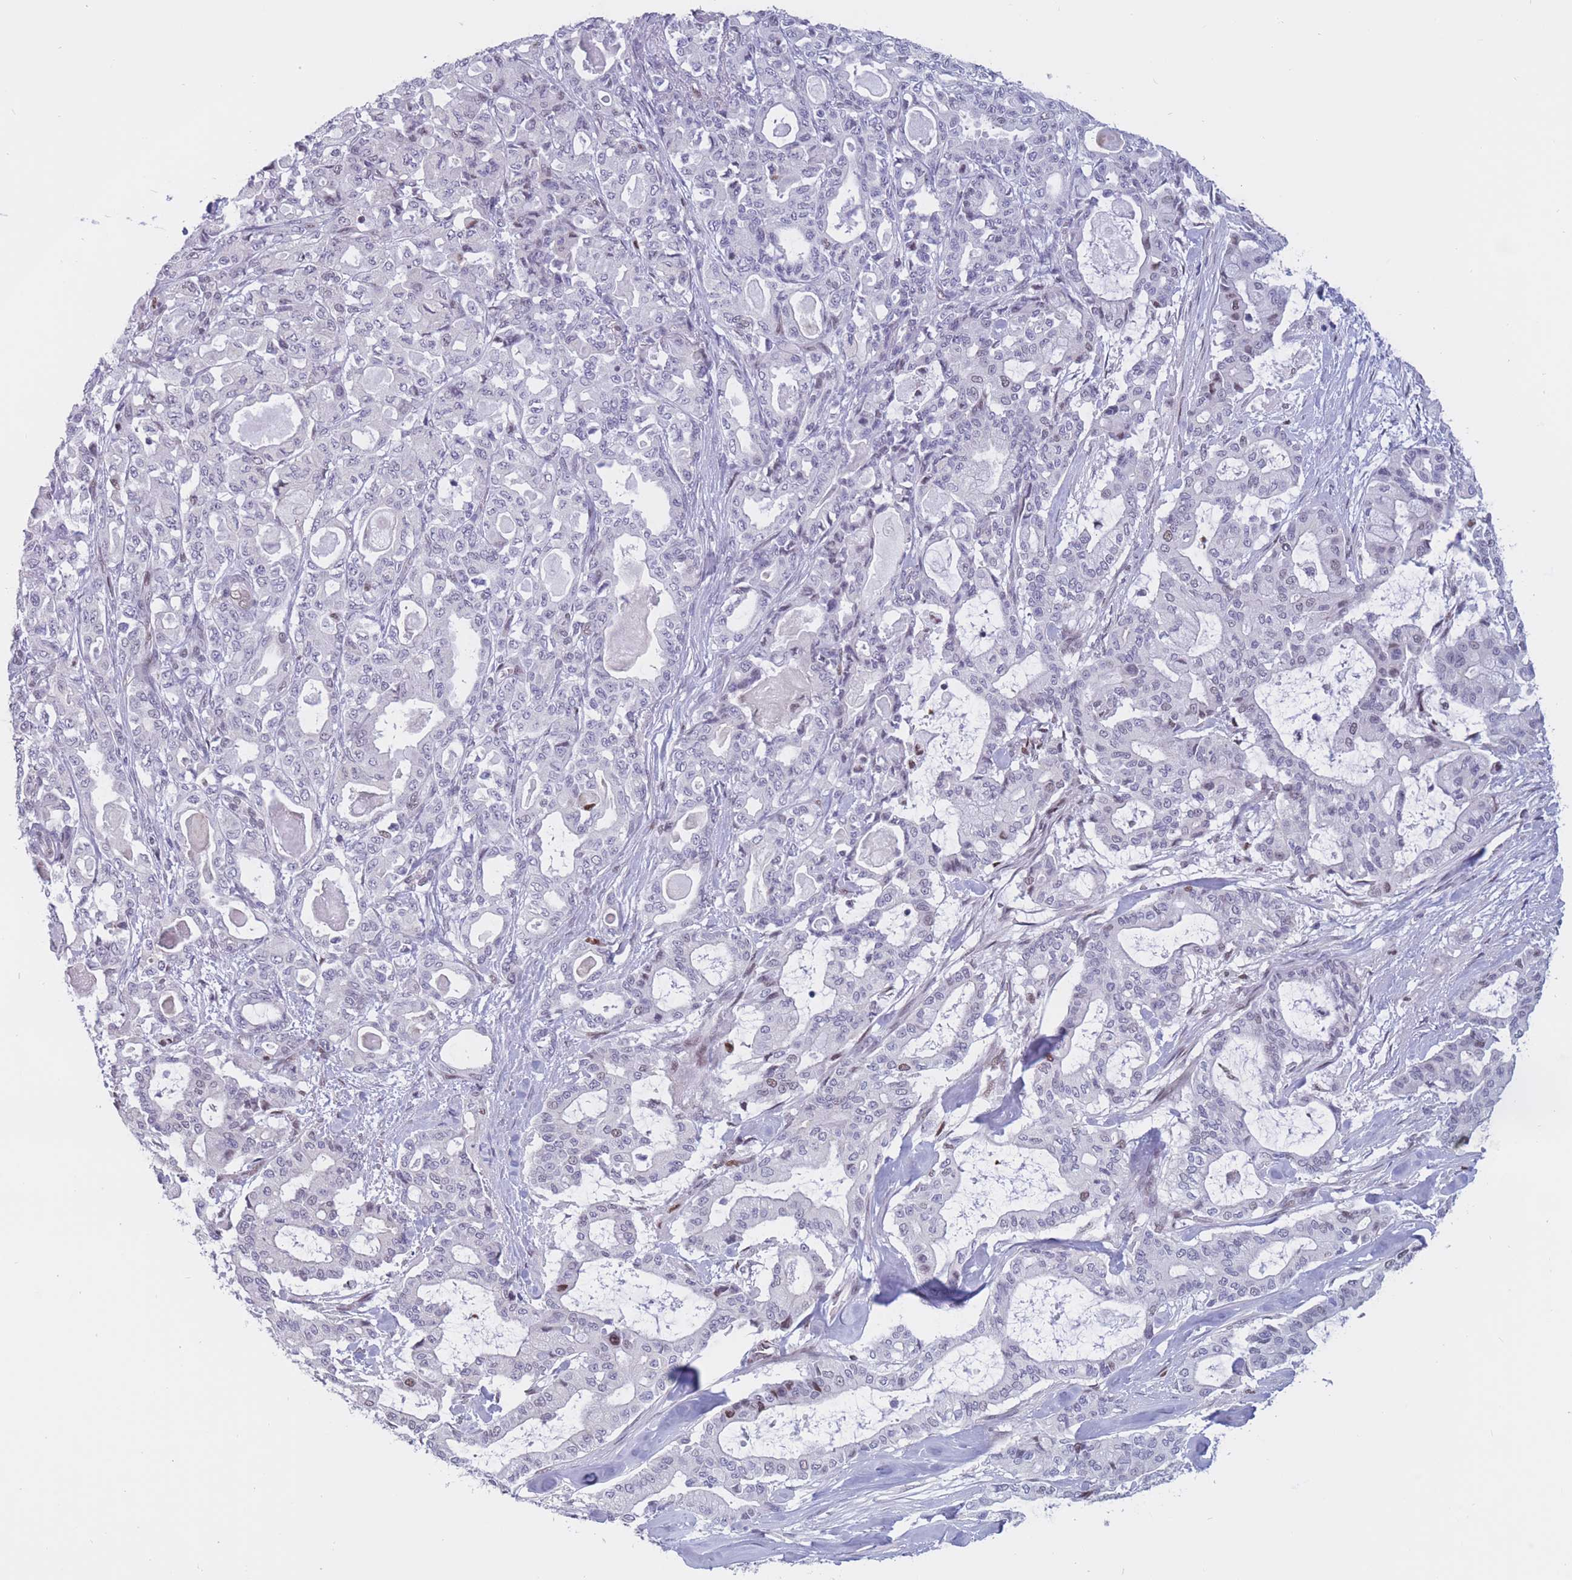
{"staining": {"intensity": "negative", "quantity": "none", "location": "none"}, "tissue": "pancreatic cancer", "cell_type": "Tumor cells", "image_type": "cancer", "snomed": [{"axis": "morphology", "description": "Adenocarcinoma, NOS"}, {"axis": "topography", "description": "Pancreas"}], "caption": "A micrograph of pancreatic cancer (adenocarcinoma) stained for a protein exhibits no brown staining in tumor cells.", "gene": "NASP", "patient": {"sex": "male", "age": 63}}